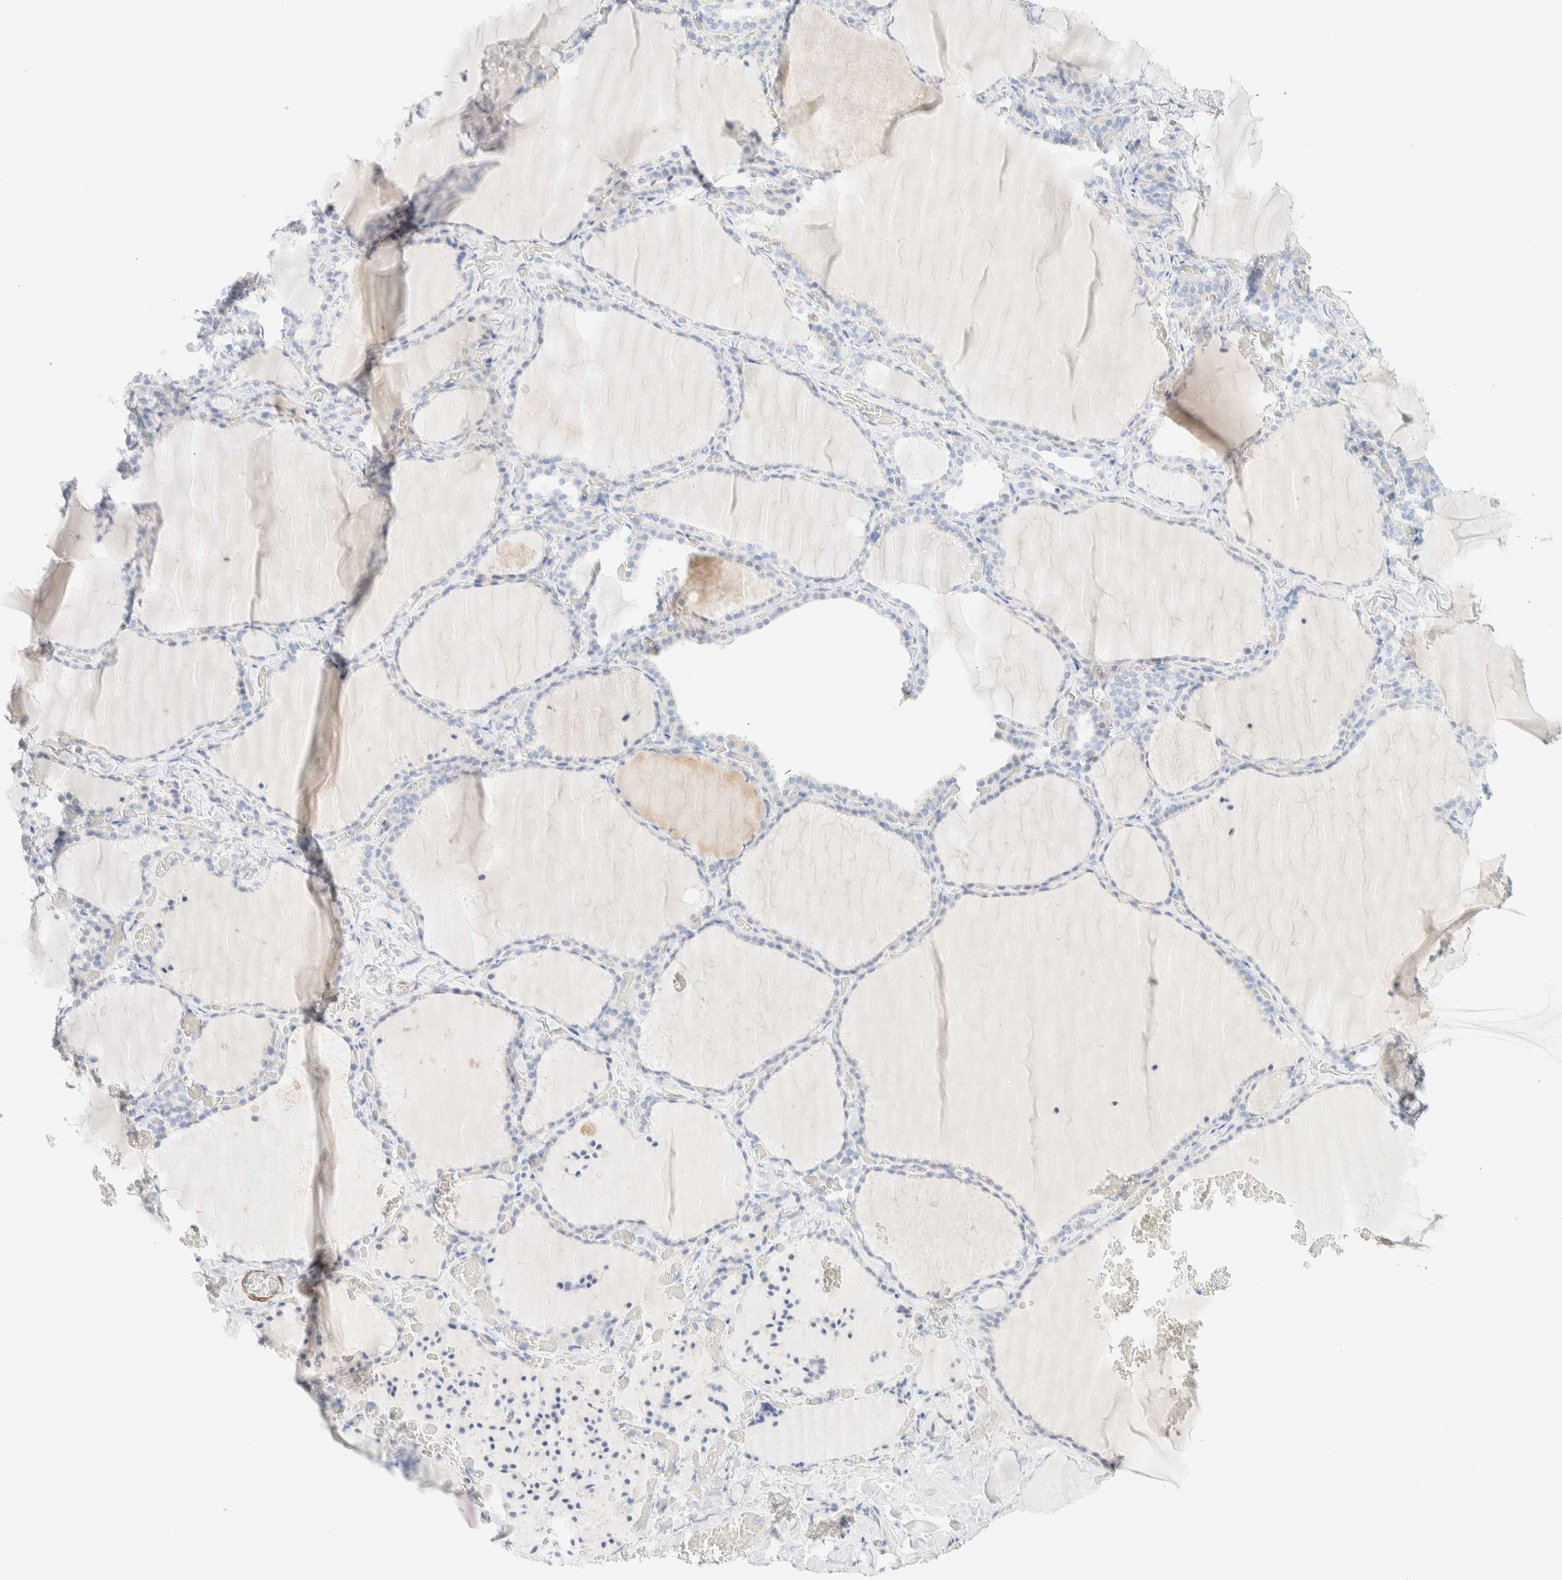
{"staining": {"intensity": "negative", "quantity": "none", "location": "none"}, "tissue": "thyroid gland", "cell_type": "Glandular cells", "image_type": "normal", "snomed": [{"axis": "morphology", "description": "Normal tissue, NOS"}, {"axis": "topography", "description": "Thyroid gland"}], "caption": "Thyroid gland was stained to show a protein in brown. There is no significant positivity in glandular cells. The staining was performed using DAB to visualize the protein expression in brown, while the nuclei were stained in blue with hematoxylin (Magnification: 20x).", "gene": "AFMID", "patient": {"sex": "female", "age": 22}}